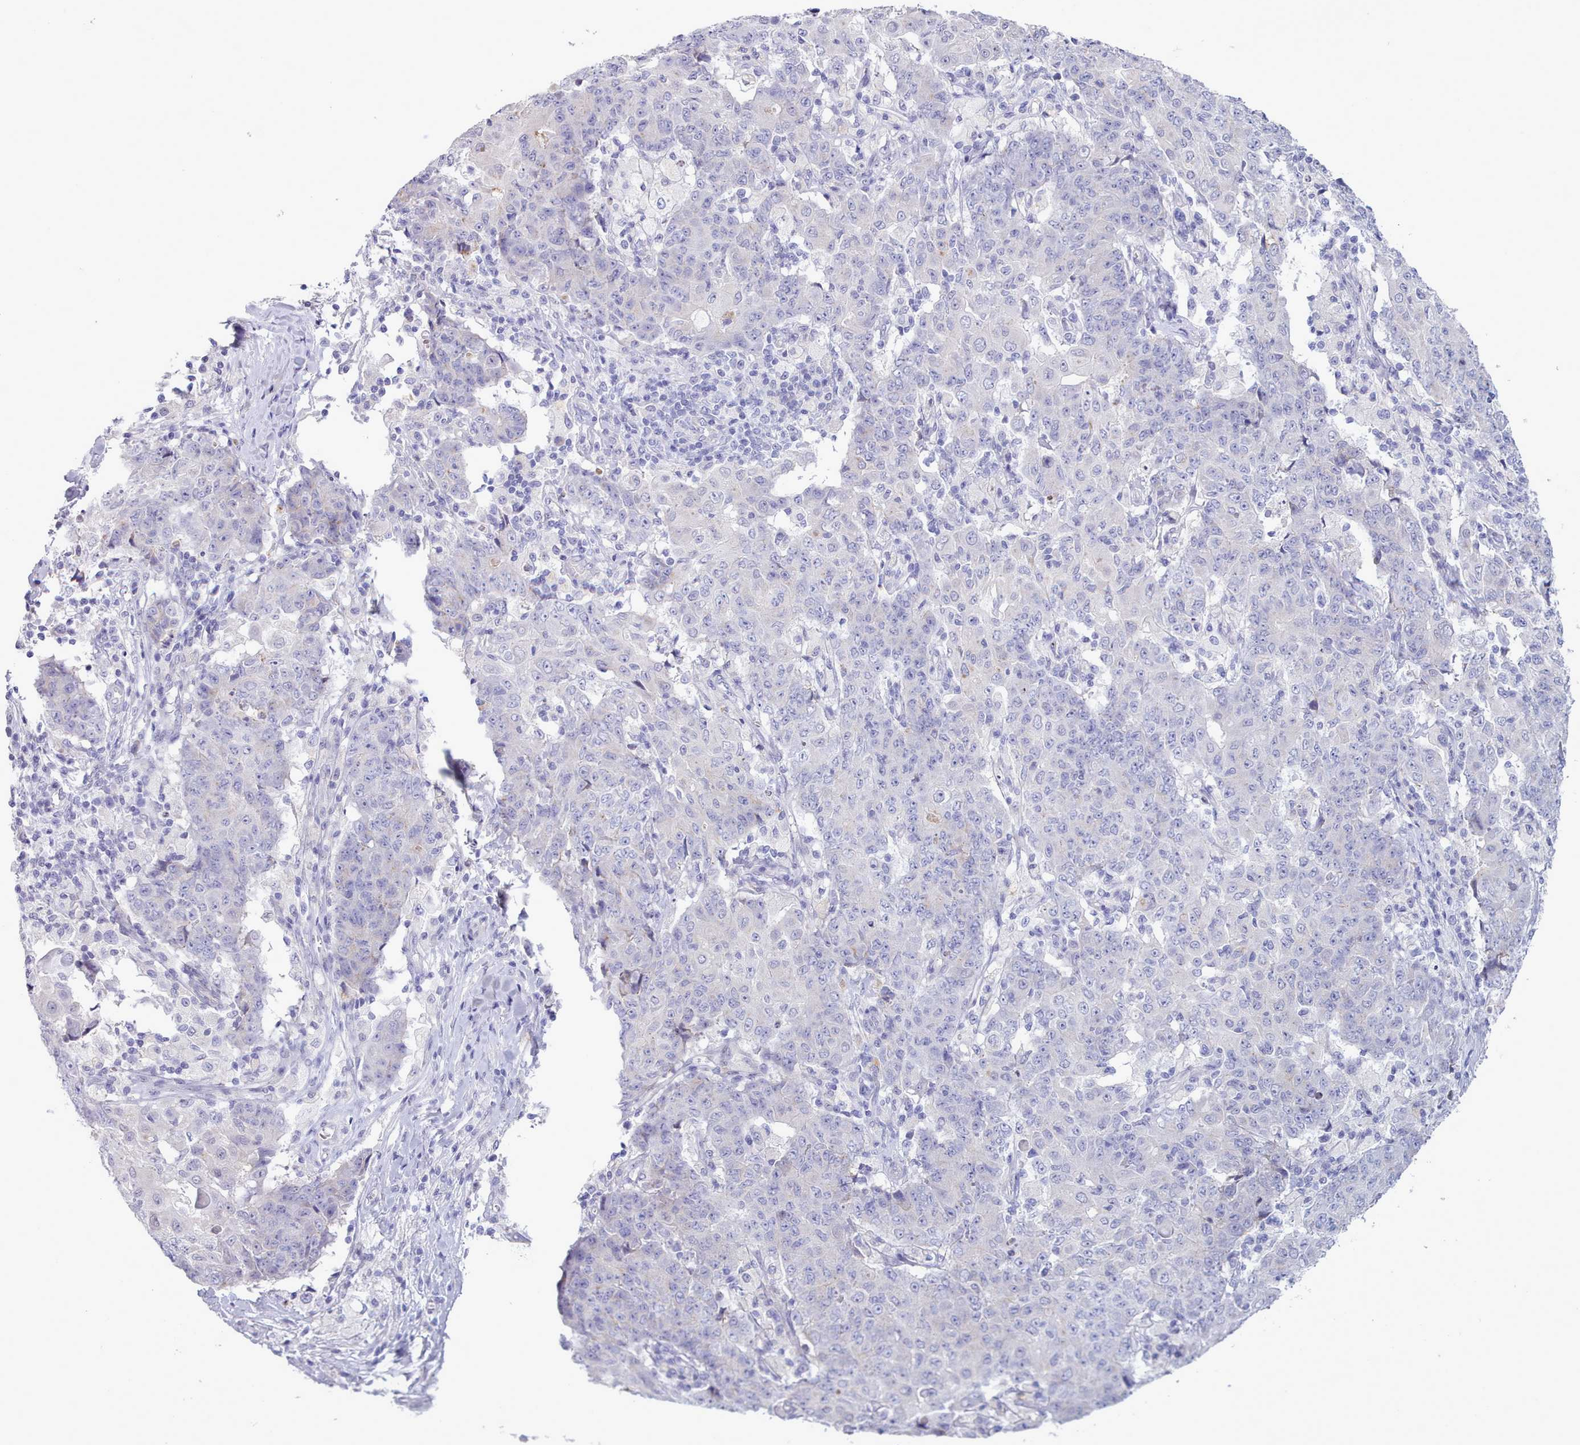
{"staining": {"intensity": "negative", "quantity": "none", "location": "none"}, "tissue": "ovarian cancer", "cell_type": "Tumor cells", "image_type": "cancer", "snomed": [{"axis": "morphology", "description": "Carcinoma, endometroid"}, {"axis": "topography", "description": "Ovary"}], "caption": "Tumor cells are negative for brown protein staining in ovarian cancer (endometroid carcinoma). (DAB (3,3'-diaminobenzidine) immunohistochemistry (IHC), high magnification).", "gene": "TMEM253", "patient": {"sex": "female", "age": 42}}